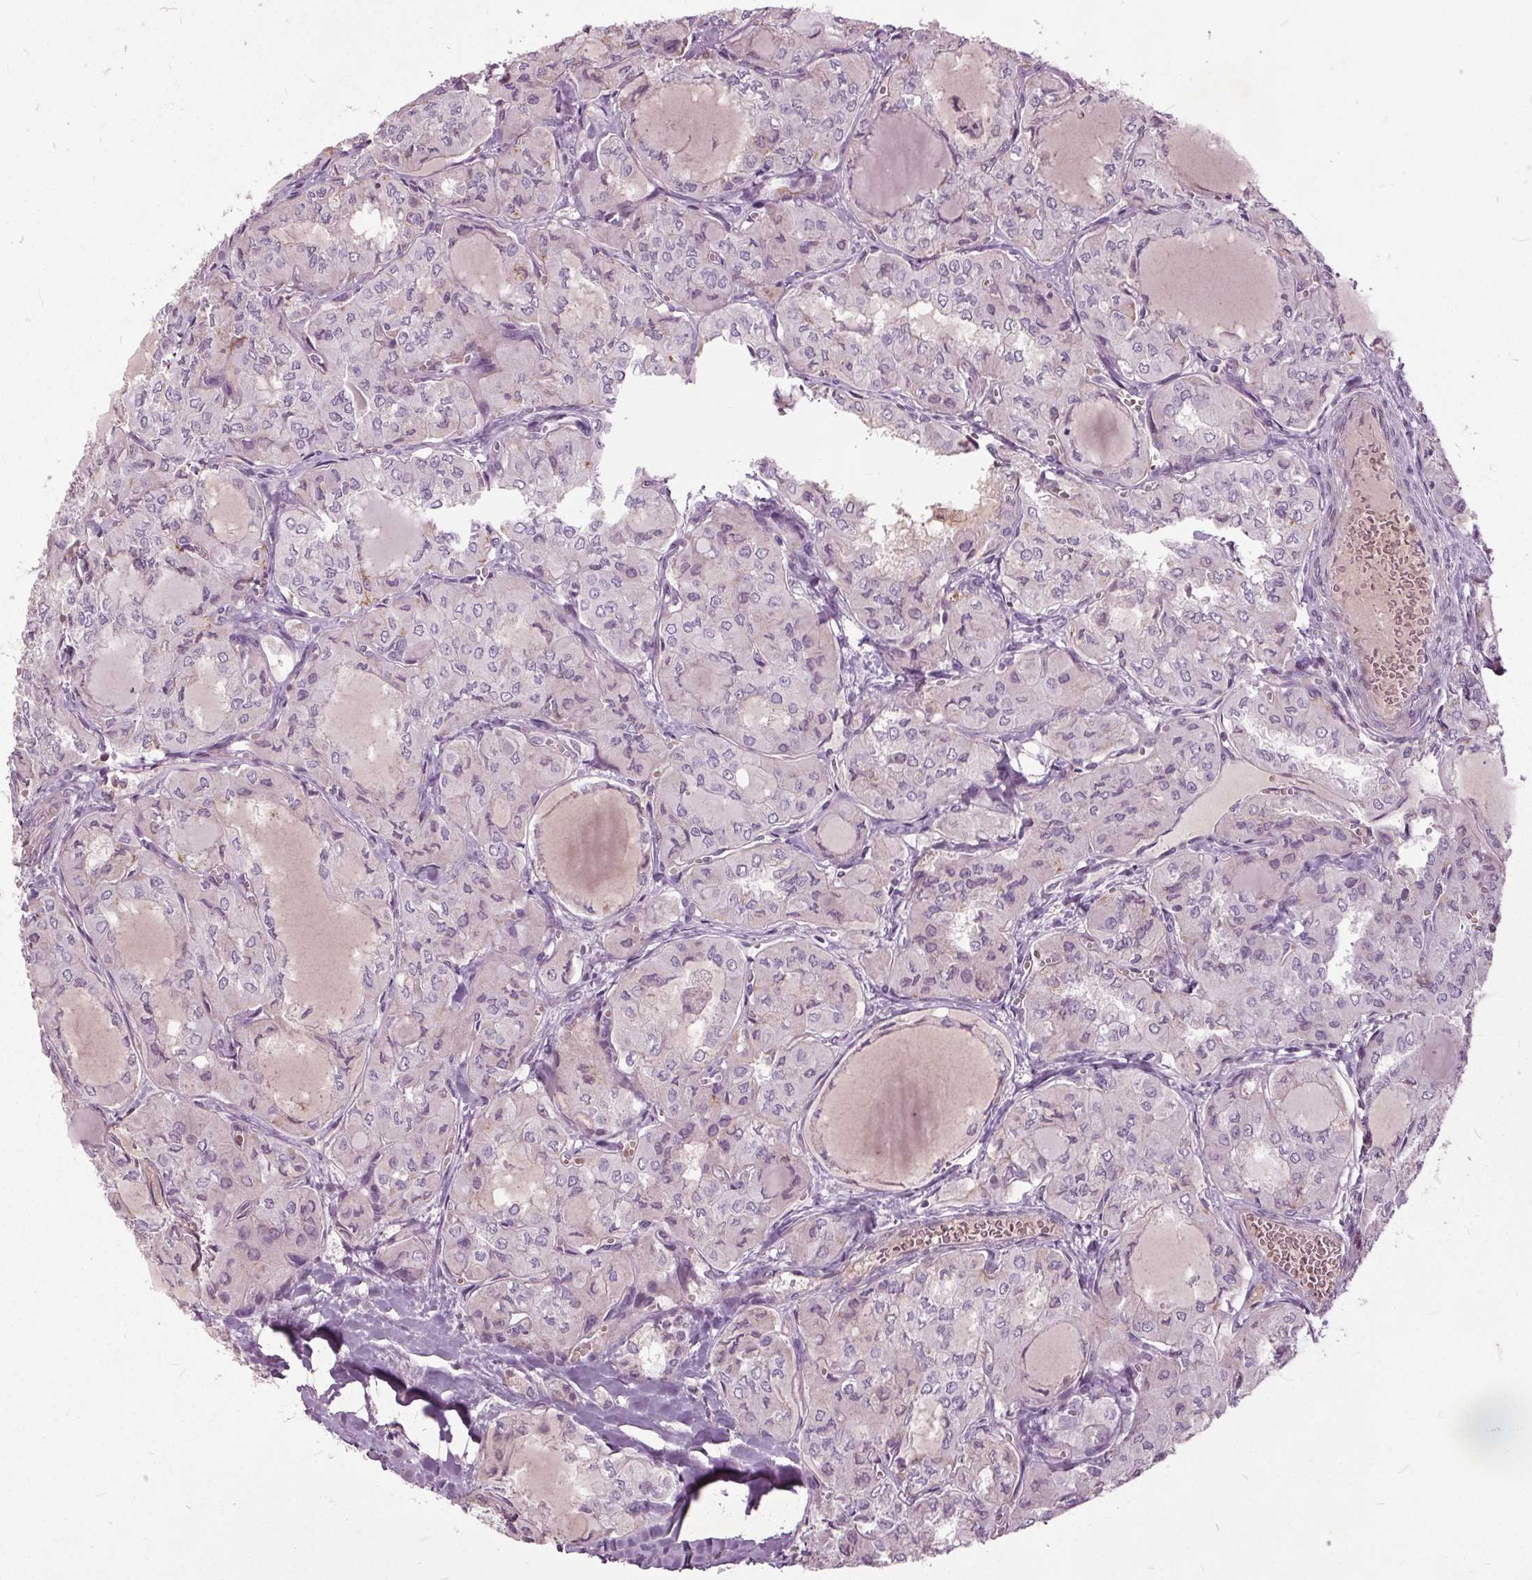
{"staining": {"intensity": "negative", "quantity": "none", "location": "none"}, "tissue": "thyroid cancer", "cell_type": "Tumor cells", "image_type": "cancer", "snomed": [{"axis": "morphology", "description": "Papillary adenocarcinoma, NOS"}, {"axis": "topography", "description": "Thyroid gland"}], "caption": "This image is of papillary adenocarcinoma (thyroid) stained with IHC to label a protein in brown with the nuclei are counter-stained blue. There is no positivity in tumor cells.", "gene": "PDGFD", "patient": {"sex": "male", "age": 20}}